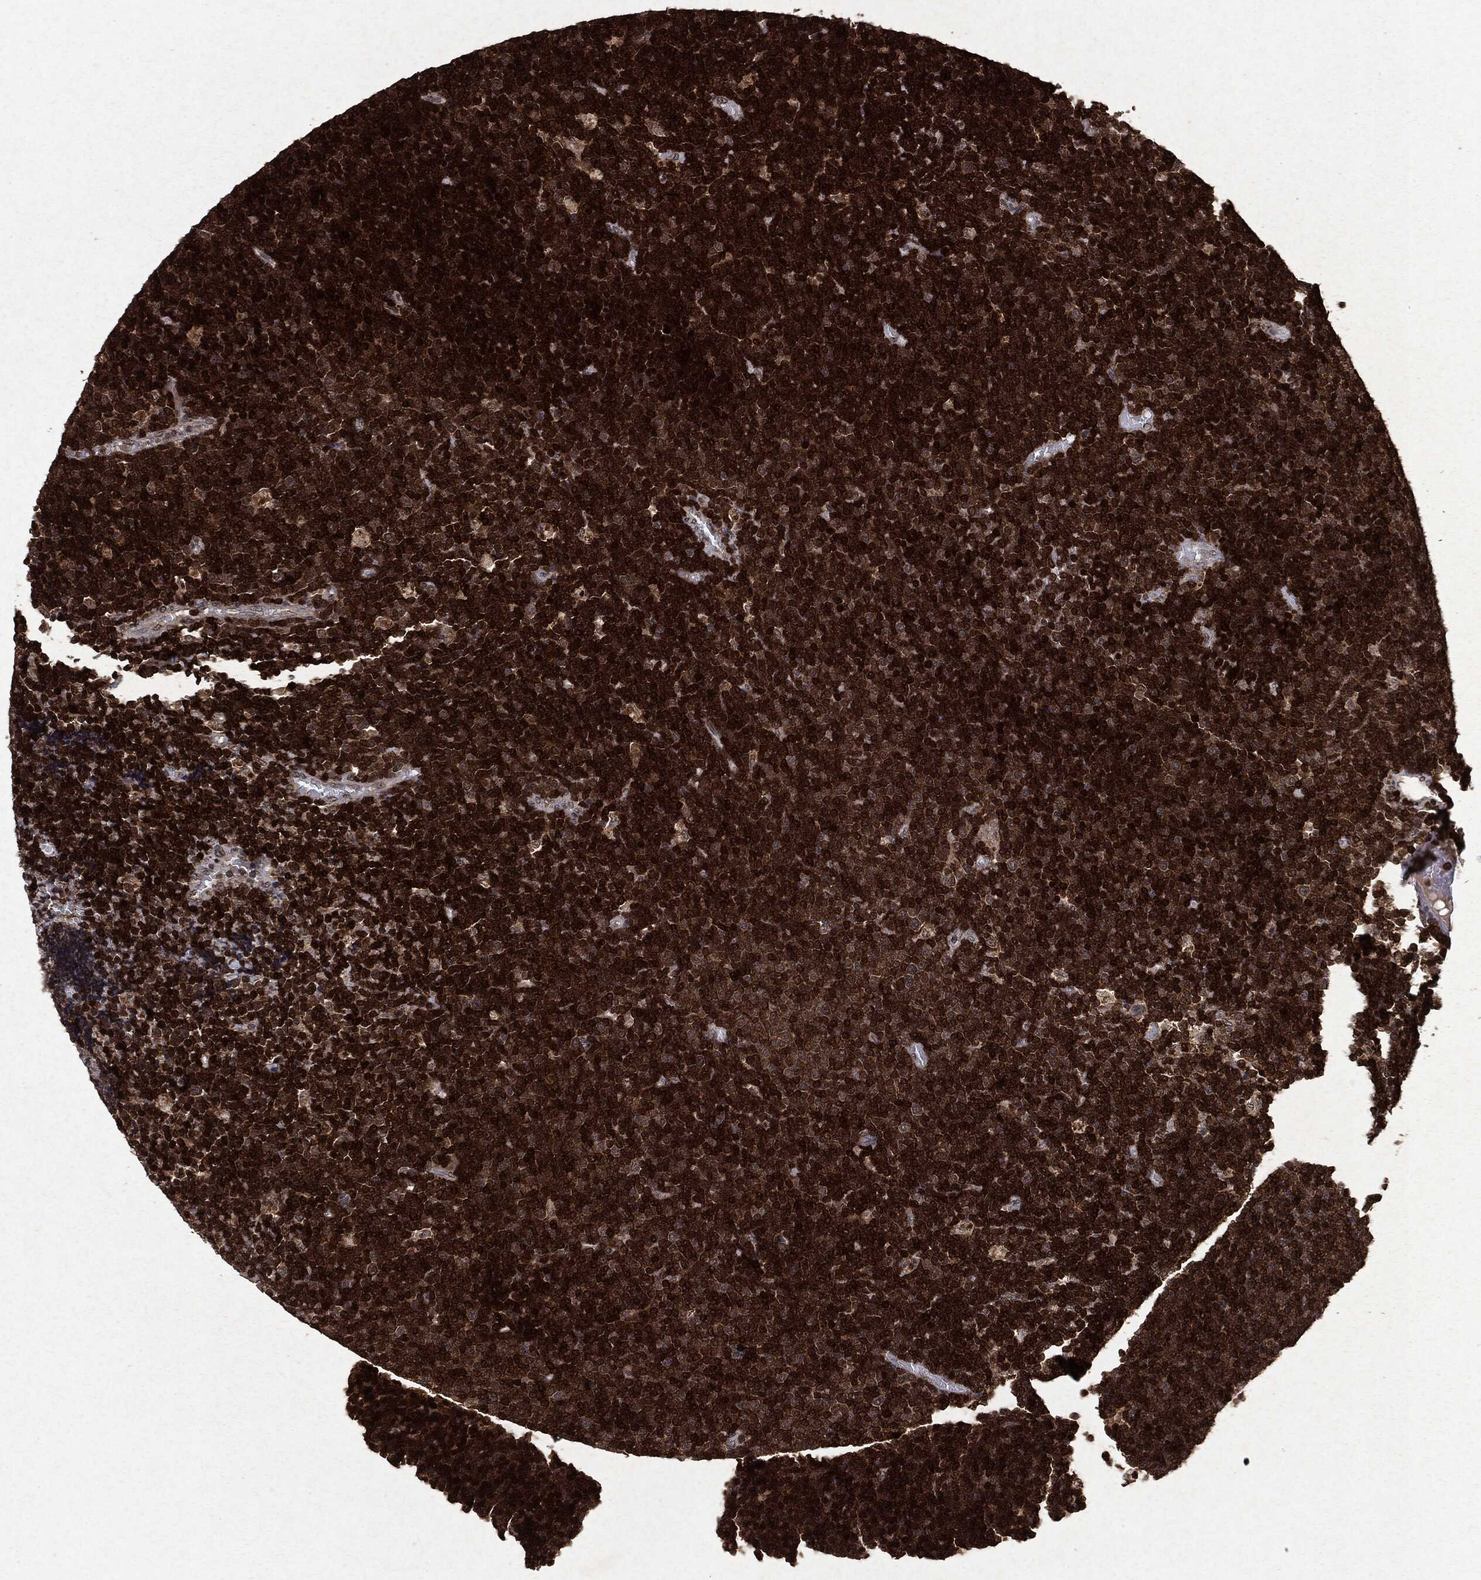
{"staining": {"intensity": "strong", "quantity": ">75%", "location": "cytoplasmic/membranous,nuclear"}, "tissue": "lymphoma", "cell_type": "Tumor cells", "image_type": "cancer", "snomed": [{"axis": "morphology", "description": "Malignant lymphoma, non-Hodgkin's type, Low grade"}, {"axis": "topography", "description": "Brain"}], "caption": "Brown immunohistochemical staining in low-grade malignant lymphoma, non-Hodgkin's type exhibits strong cytoplasmic/membranous and nuclear expression in about >75% of tumor cells.", "gene": "PEBP1", "patient": {"sex": "female", "age": 66}}